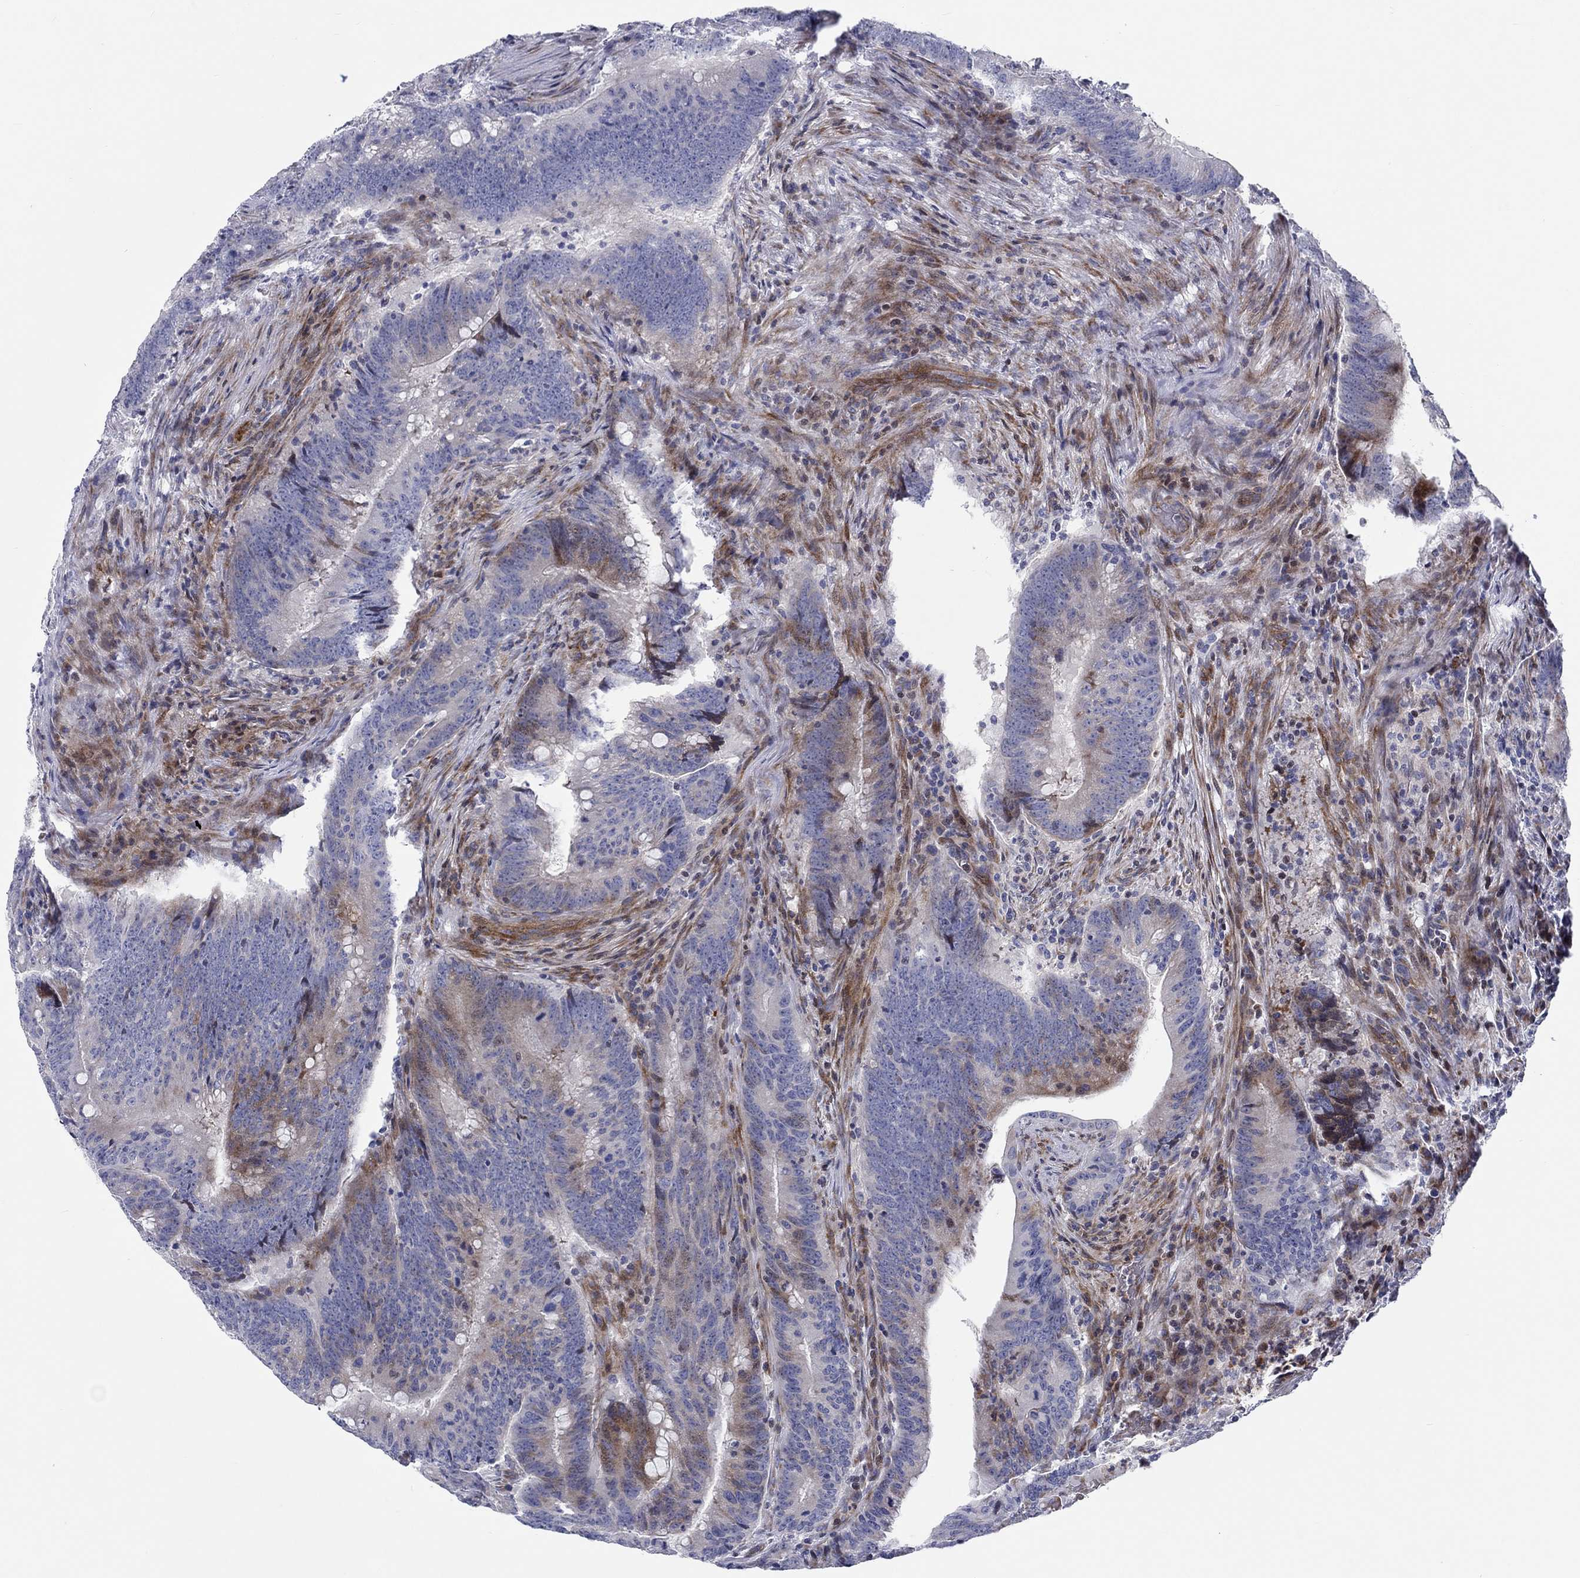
{"staining": {"intensity": "moderate", "quantity": "<25%", "location": "cytoplasmic/membranous"}, "tissue": "colorectal cancer", "cell_type": "Tumor cells", "image_type": "cancer", "snomed": [{"axis": "morphology", "description": "Adenocarcinoma, NOS"}, {"axis": "topography", "description": "Colon"}], "caption": "A low amount of moderate cytoplasmic/membranous staining is identified in about <25% of tumor cells in adenocarcinoma (colorectal) tissue.", "gene": "ARHGAP36", "patient": {"sex": "female", "age": 87}}